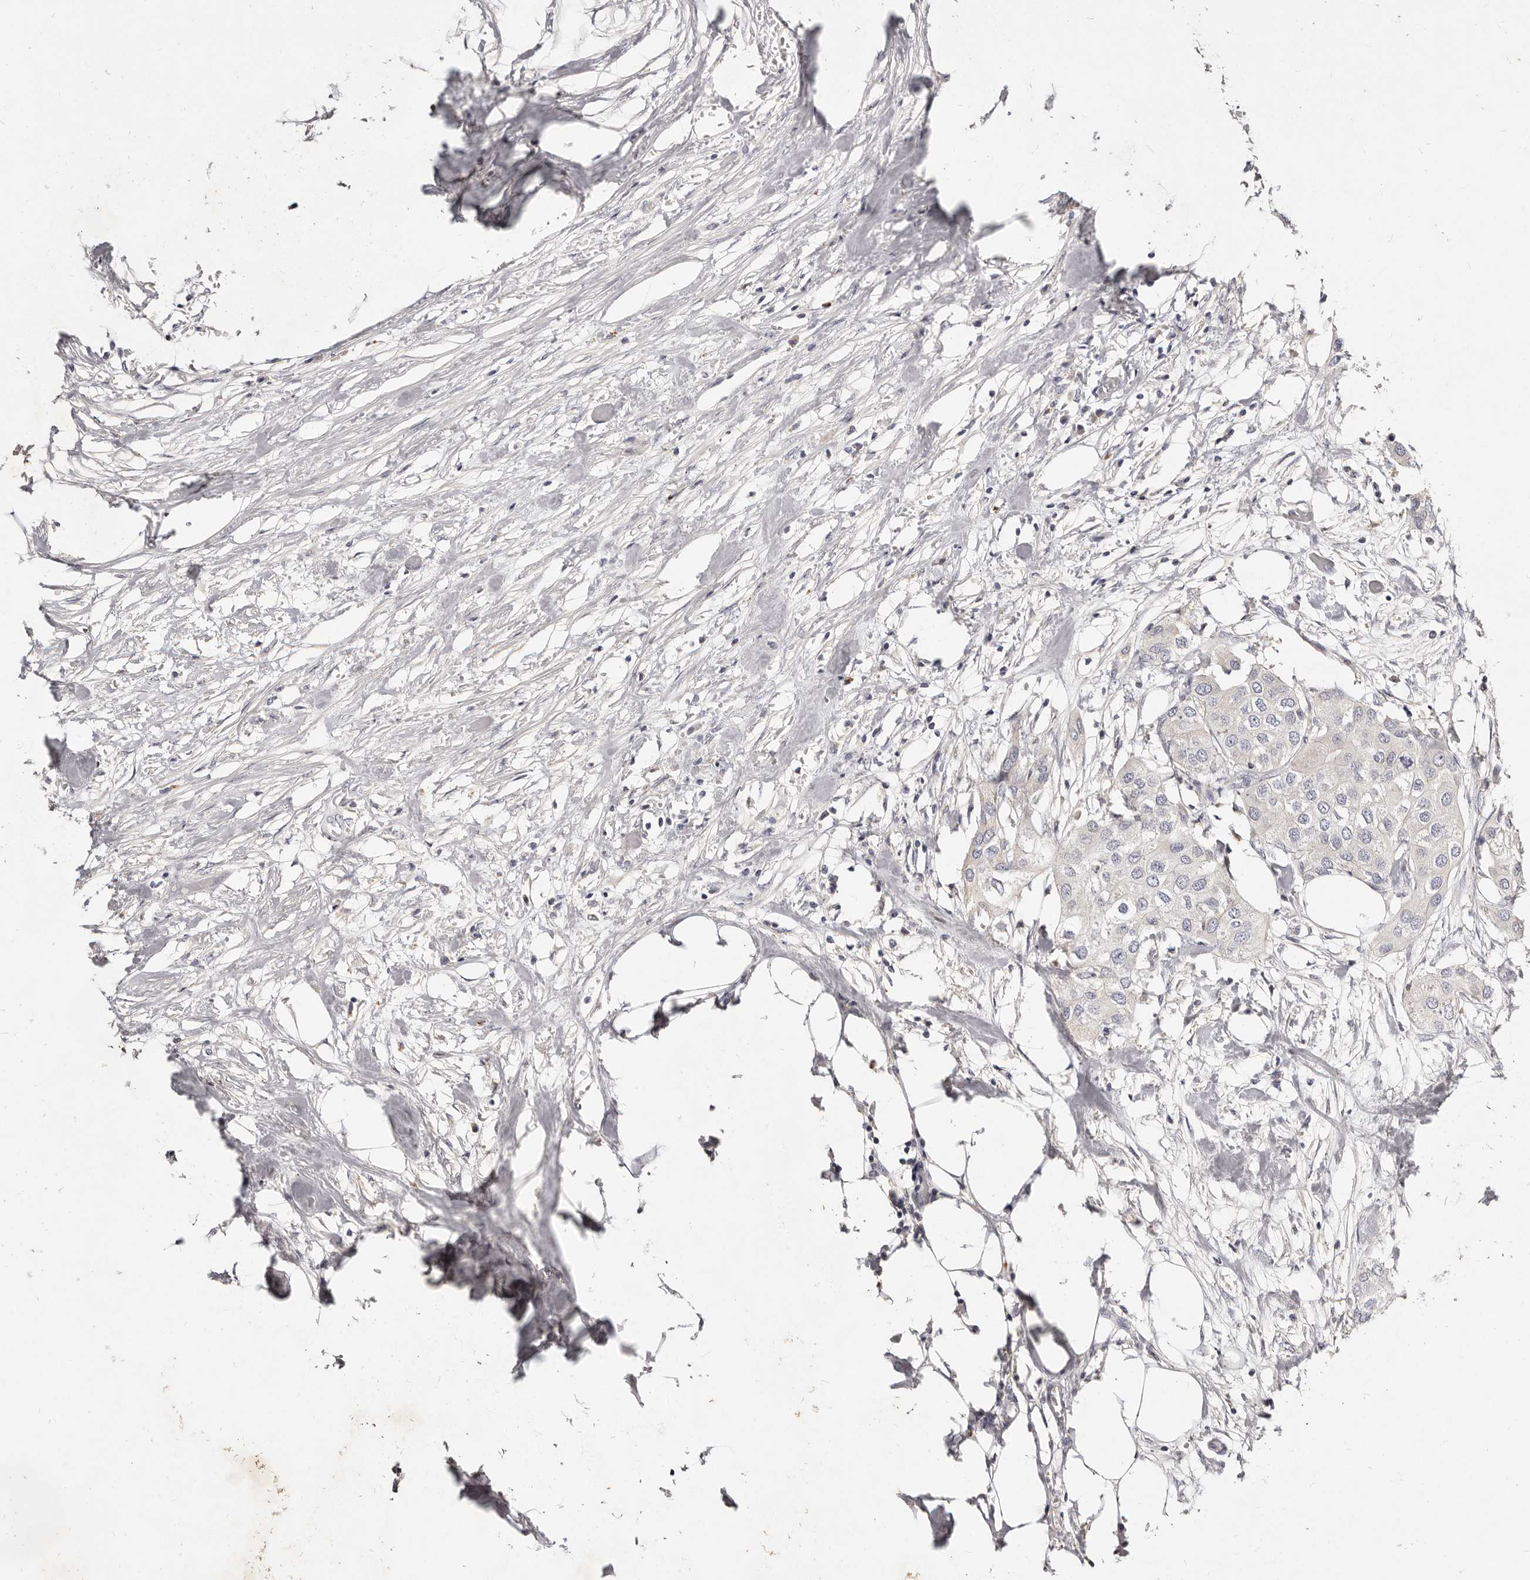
{"staining": {"intensity": "negative", "quantity": "none", "location": "none"}, "tissue": "urothelial cancer", "cell_type": "Tumor cells", "image_type": "cancer", "snomed": [{"axis": "morphology", "description": "Urothelial carcinoma, High grade"}, {"axis": "topography", "description": "Urinary bladder"}], "caption": "There is no significant staining in tumor cells of urothelial cancer.", "gene": "MRPS33", "patient": {"sex": "male", "age": 64}}